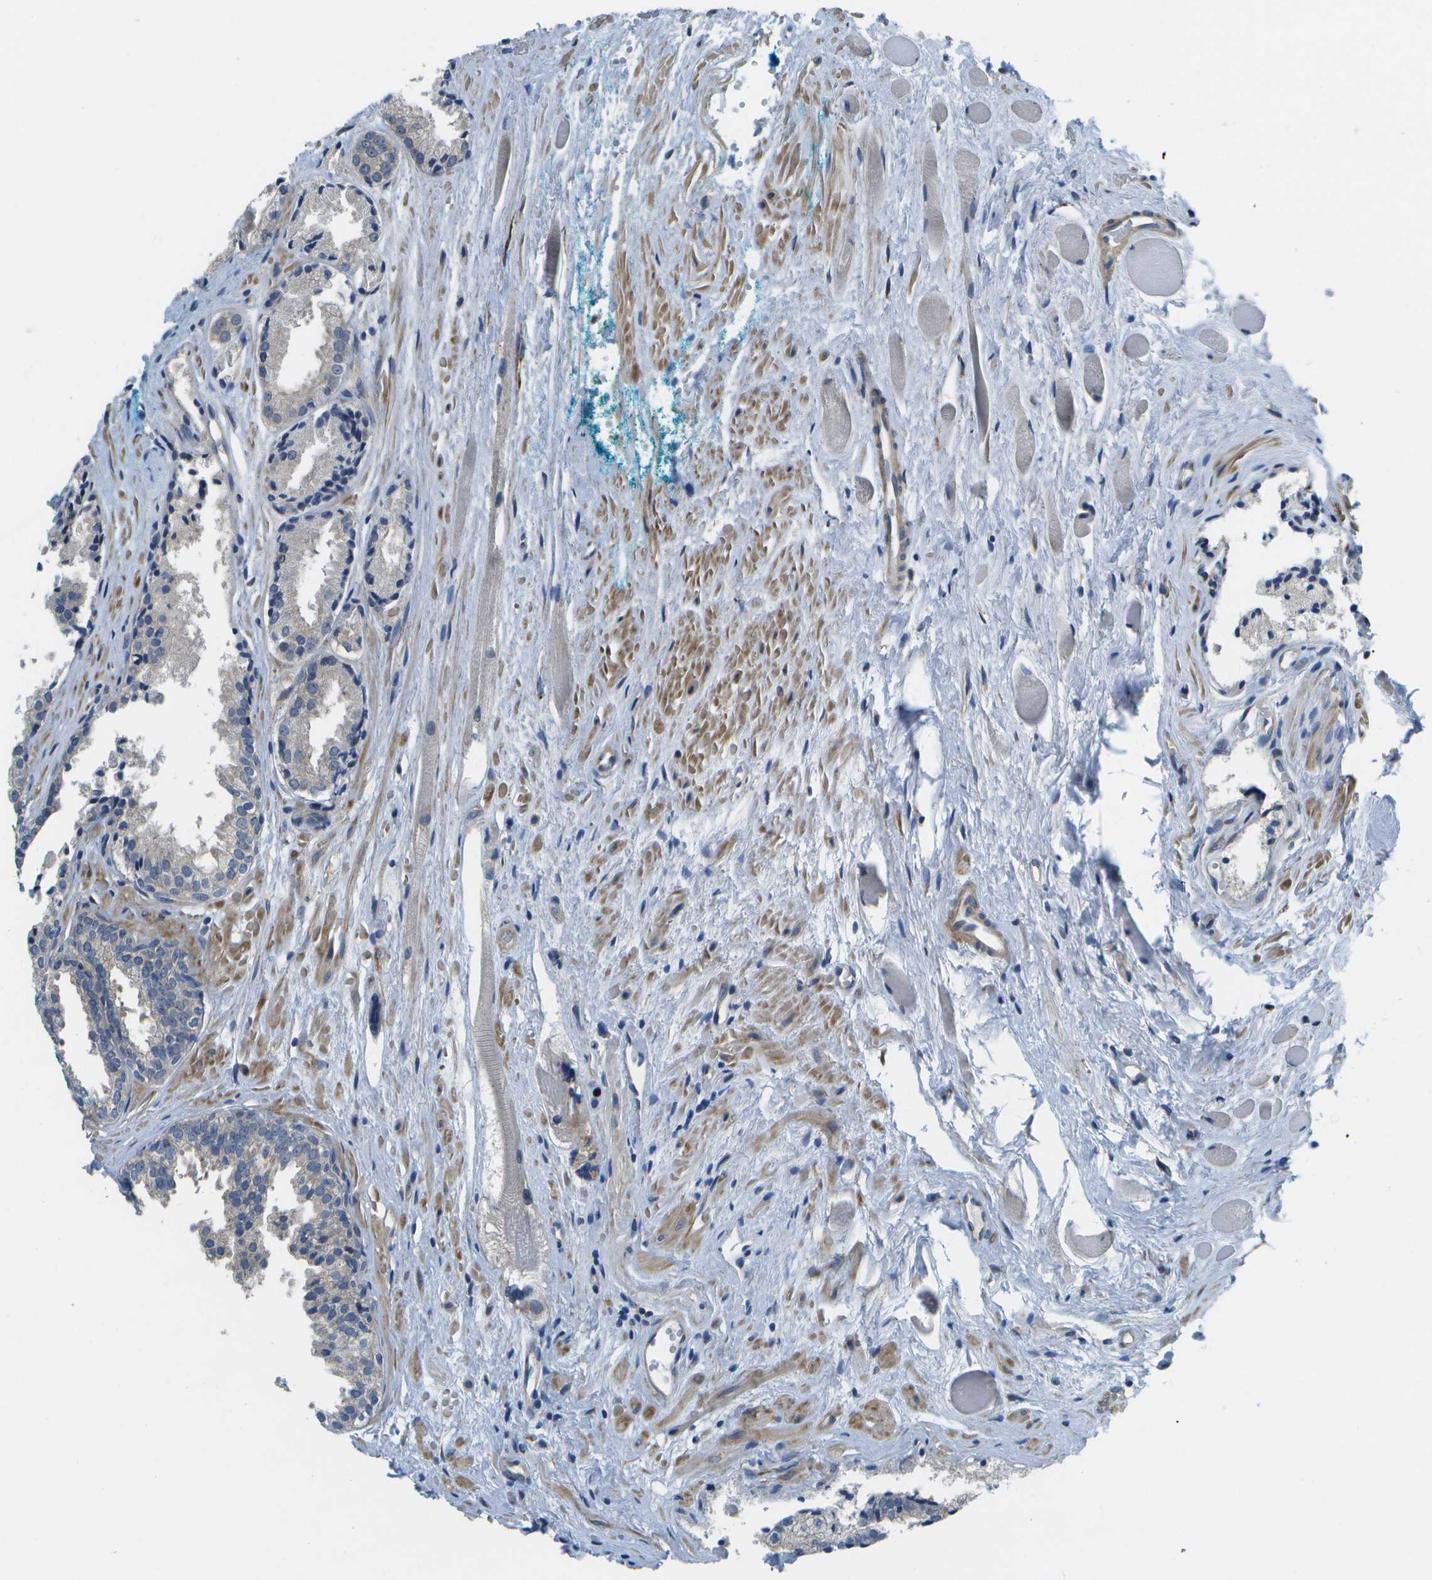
{"staining": {"intensity": "negative", "quantity": "none", "location": "none"}, "tissue": "prostate cancer", "cell_type": "Tumor cells", "image_type": "cancer", "snomed": [{"axis": "morphology", "description": "Adenocarcinoma, Low grade"}, {"axis": "topography", "description": "Prostate"}], "caption": "IHC histopathology image of prostate cancer (adenocarcinoma (low-grade)) stained for a protein (brown), which exhibits no staining in tumor cells.", "gene": "P3H1", "patient": {"sex": "male", "age": 53}}